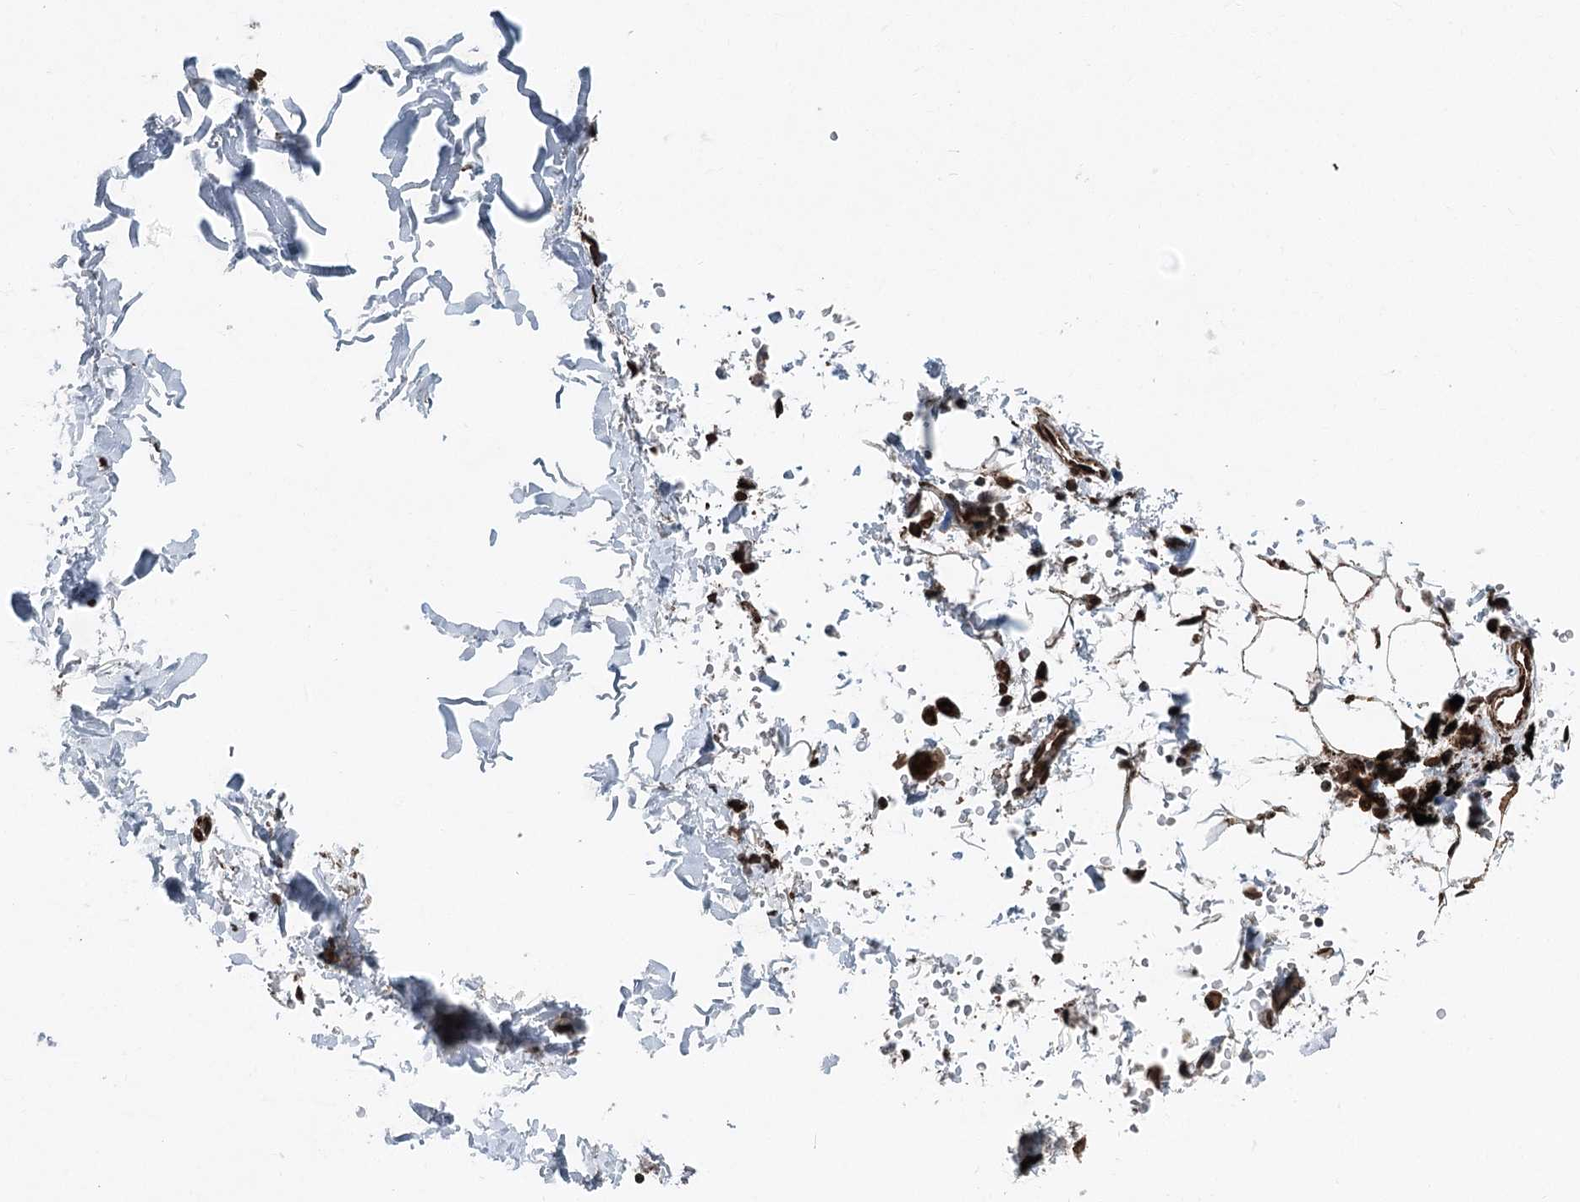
{"staining": {"intensity": "moderate", "quantity": "25%-75%", "location": "cytoplasmic/membranous"}, "tissue": "adipose tissue", "cell_type": "Adipocytes", "image_type": "normal", "snomed": [{"axis": "morphology", "description": "Normal tissue, NOS"}, {"axis": "topography", "description": "Cartilage tissue"}, {"axis": "topography", "description": "Bronchus"}], "caption": "Immunohistochemical staining of normal human adipose tissue demonstrates 25%-75% levels of moderate cytoplasmic/membranous protein expression in approximately 25%-75% of adipocytes. (DAB IHC, brown staining for protein, blue staining for nuclei).", "gene": "BCKDHA", "patient": {"sex": "female", "age": 73}}